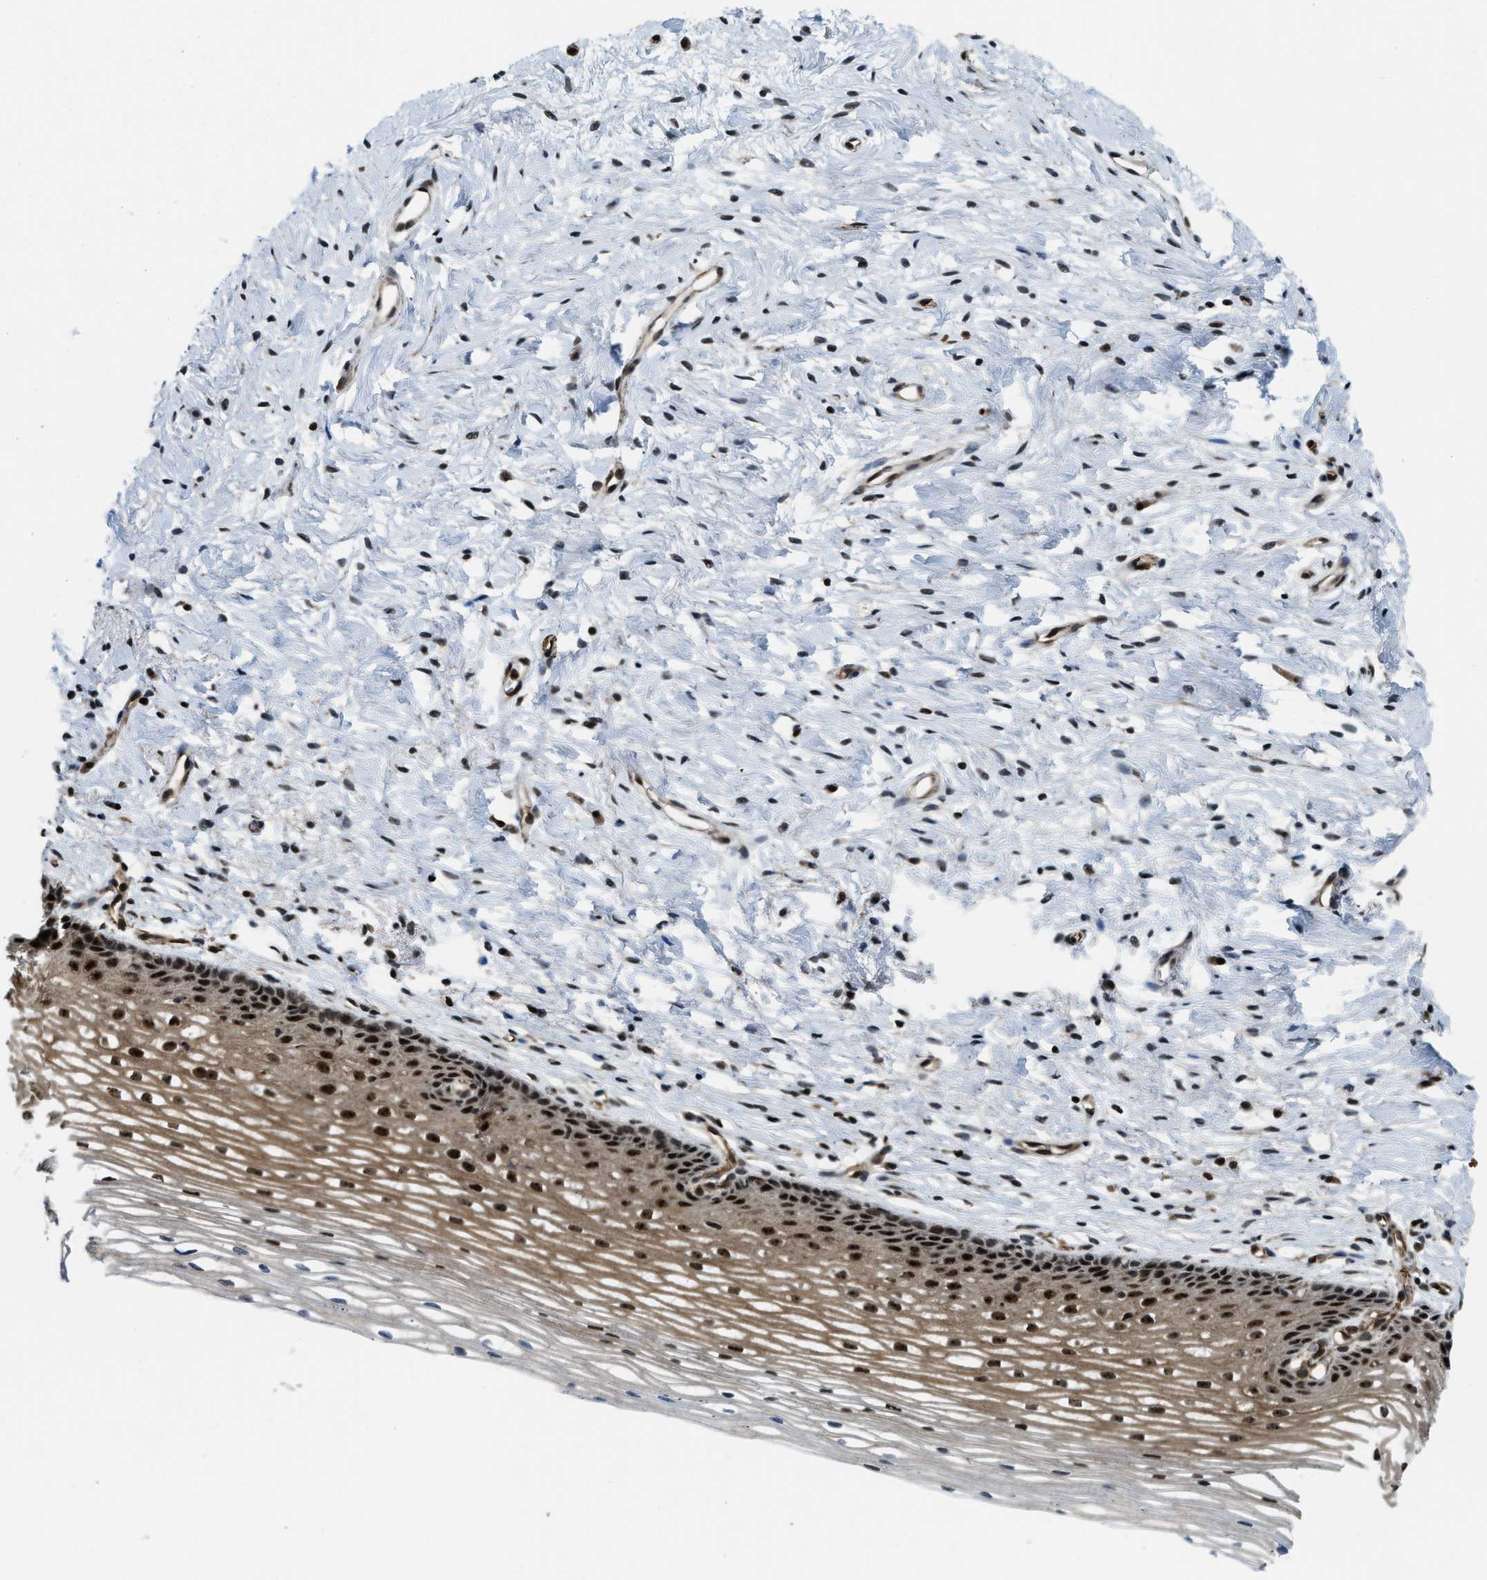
{"staining": {"intensity": "strong", "quantity": ">75%", "location": "nuclear"}, "tissue": "cervix", "cell_type": "Squamous epithelial cells", "image_type": "normal", "snomed": [{"axis": "morphology", "description": "Normal tissue, NOS"}, {"axis": "topography", "description": "Cervix"}], "caption": "A histopathology image of cervix stained for a protein exhibits strong nuclear brown staining in squamous epithelial cells. Using DAB (3,3'-diaminobenzidine) (brown) and hematoxylin (blue) stains, captured at high magnification using brightfield microscopy.", "gene": "E2F1", "patient": {"sex": "female", "age": 77}}